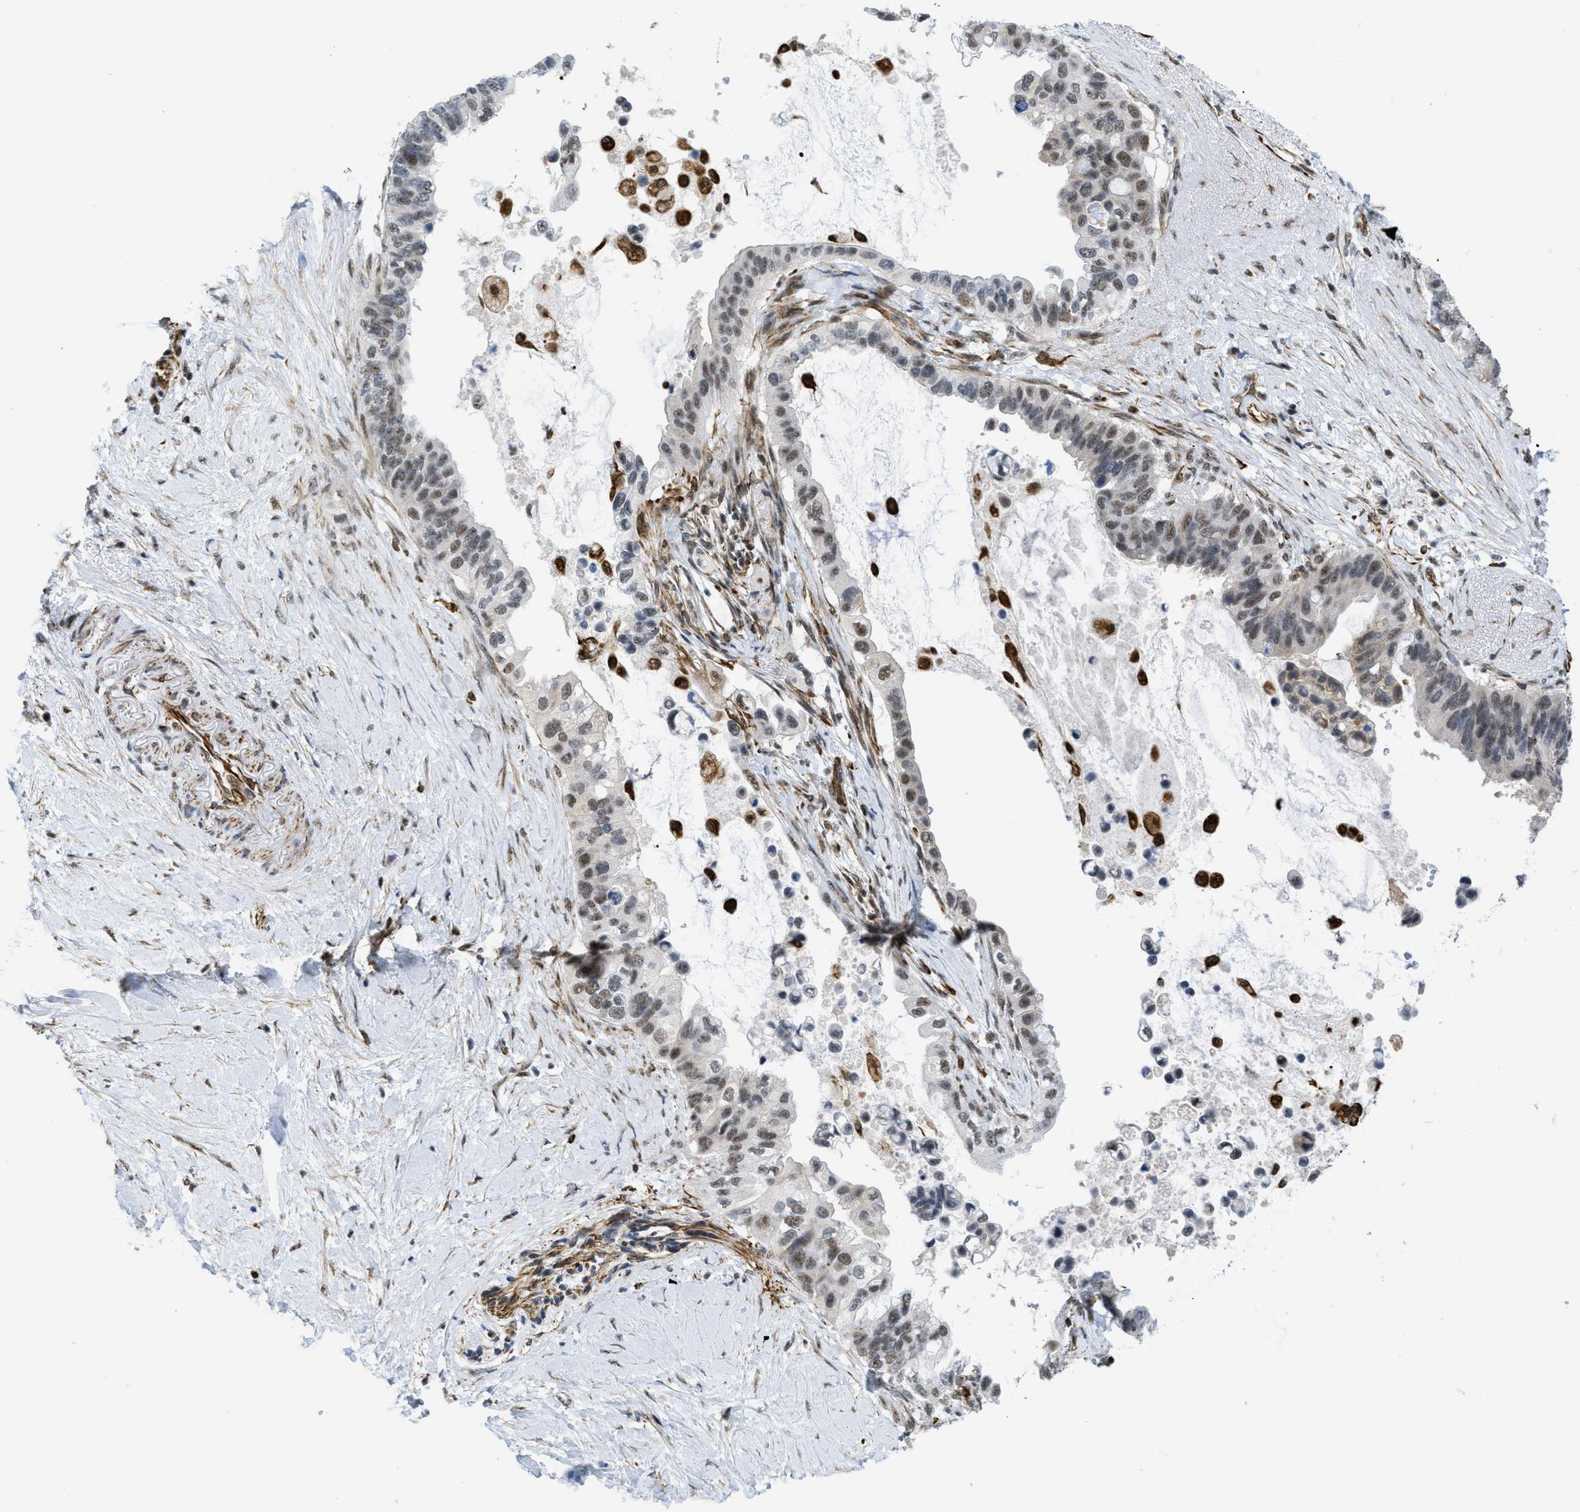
{"staining": {"intensity": "moderate", "quantity": ">75%", "location": "nuclear"}, "tissue": "pancreatic cancer", "cell_type": "Tumor cells", "image_type": "cancer", "snomed": [{"axis": "morphology", "description": "Adenocarcinoma, NOS"}, {"axis": "topography", "description": "Pancreas"}], "caption": "There is medium levels of moderate nuclear staining in tumor cells of pancreatic cancer (adenocarcinoma), as demonstrated by immunohistochemical staining (brown color).", "gene": "LRRC8B", "patient": {"sex": "female", "age": 56}}